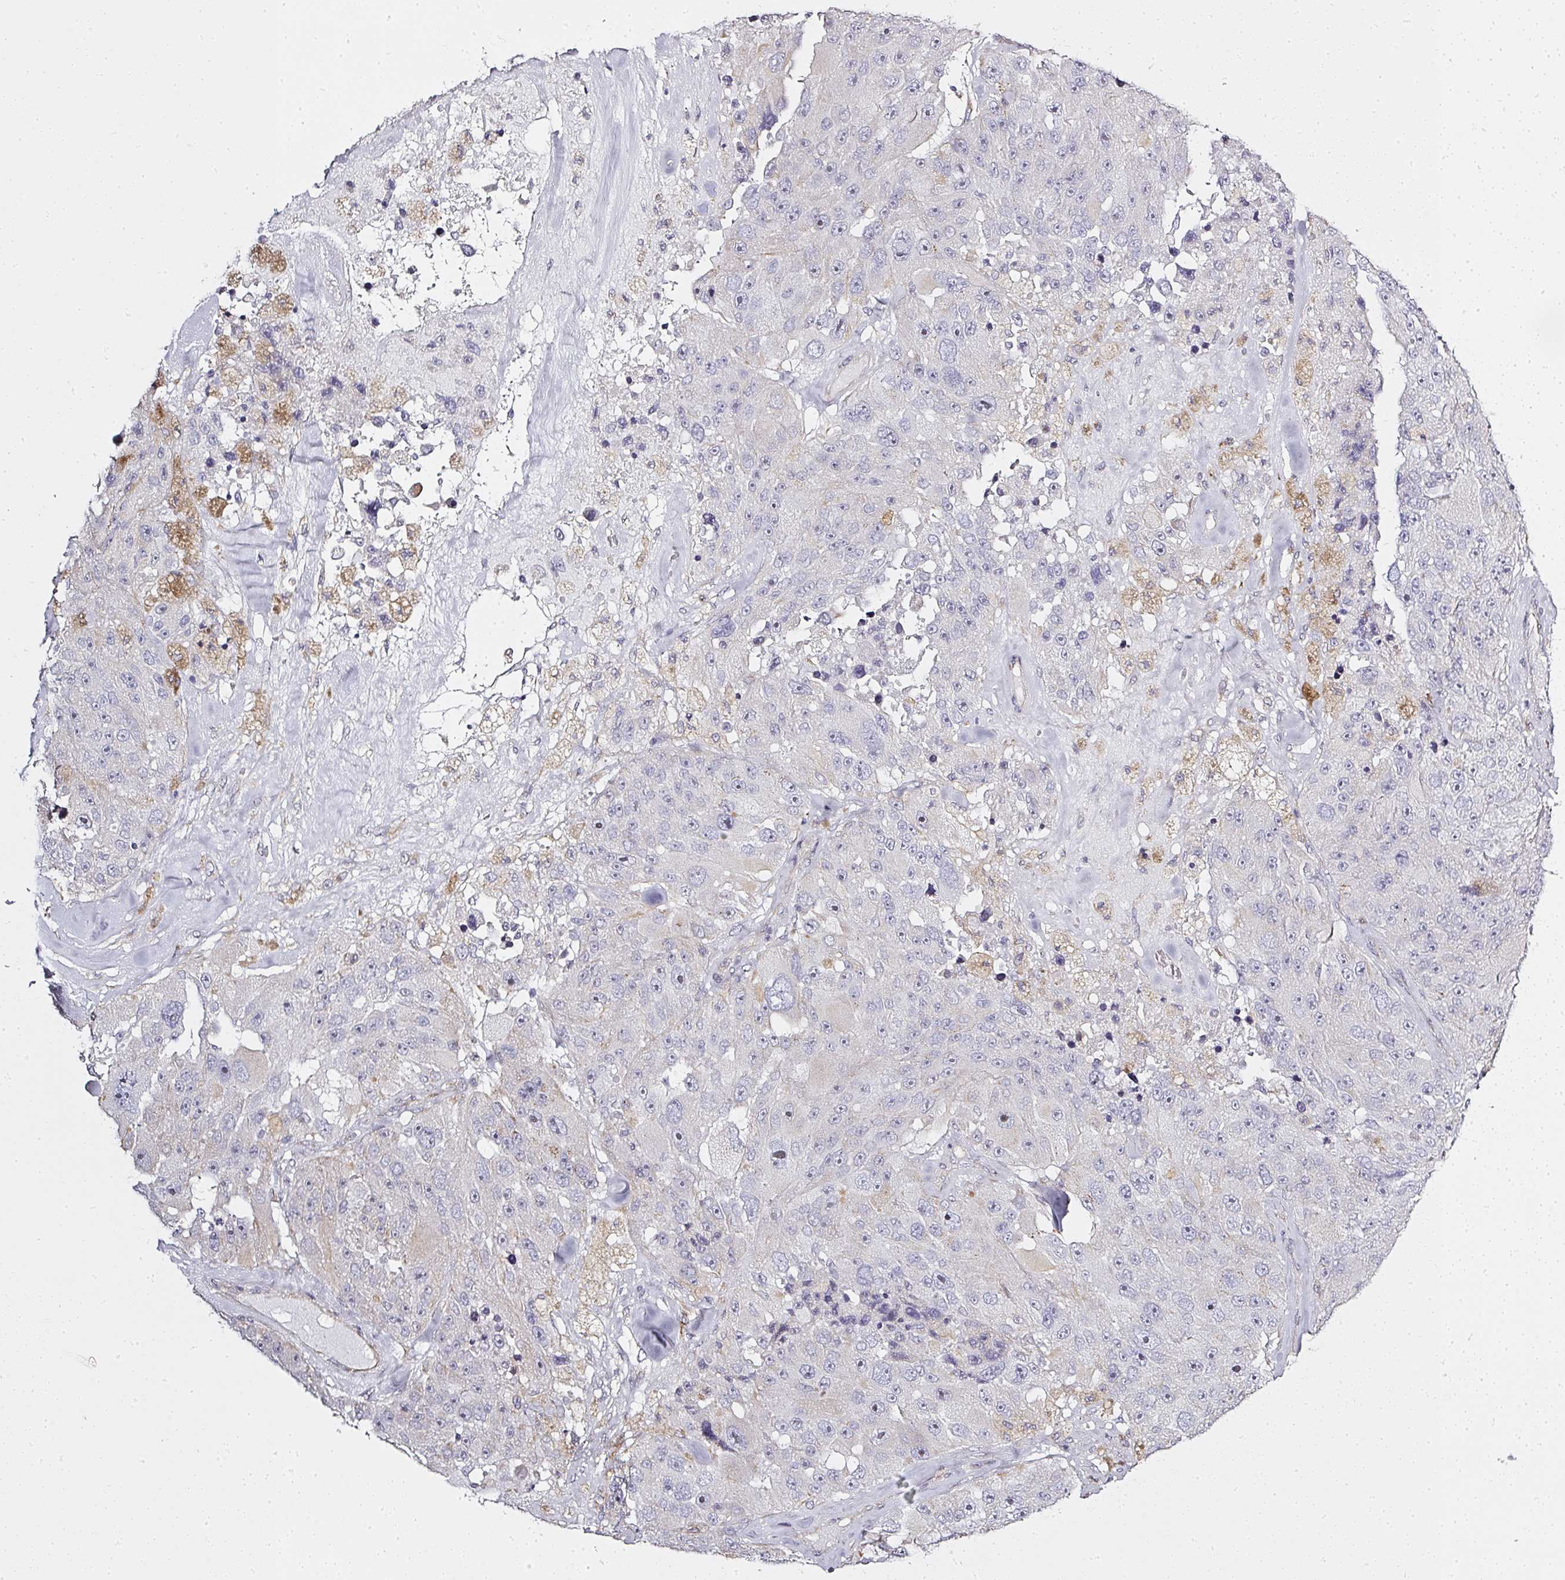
{"staining": {"intensity": "negative", "quantity": "none", "location": "none"}, "tissue": "melanoma", "cell_type": "Tumor cells", "image_type": "cancer", "snomed": [{"axis": "morphology", "description": "Malignant melanoma, Metastatic site"}, {"axis": "topography", "description": "Lymph node"}], "caption": "High power microscopy image of an immunohistochemistry (IHC) photomicrograph of melanoma, revealing no significant positivity in tumor cells.", "gene": "ATP8B2", "patient": {"sex": "male", "age": 62}}